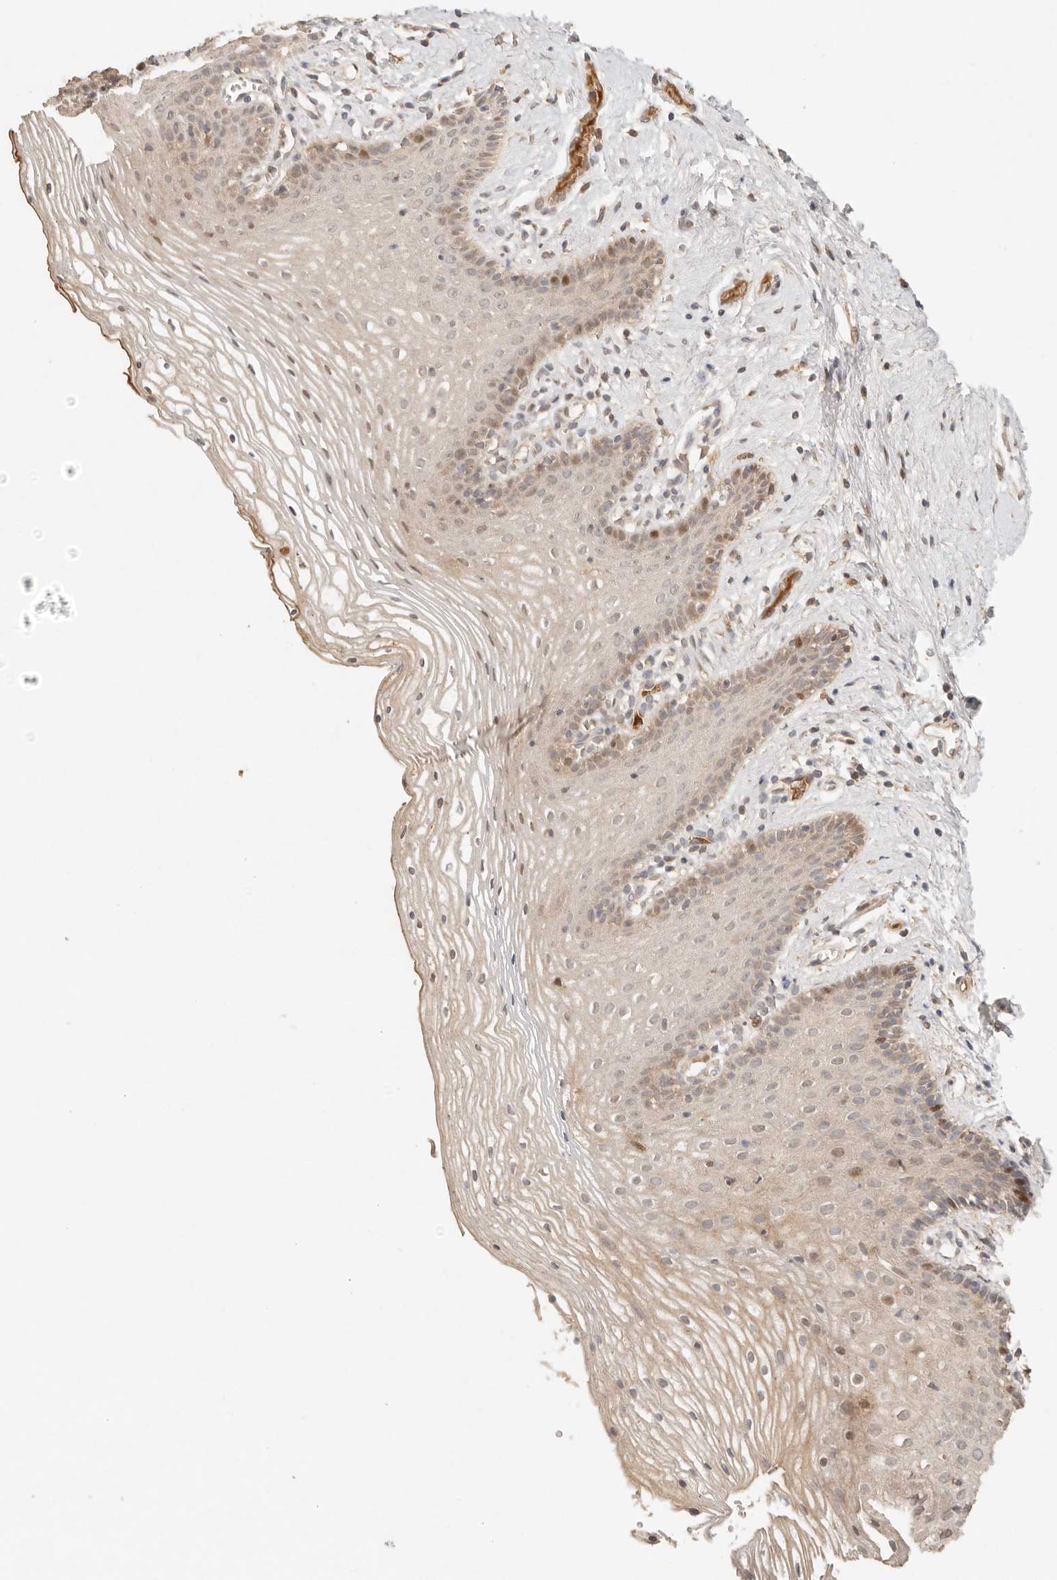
{"staining": {"intensity": "moderate", "quantity": ">75%", "location": "cytoplasmic/membranous,nuclear"}, "tissue": "vagina", "cell_type": "Squamous epithelial cells", "image_type": "normal", "snomed": [{"axis": "morphology", "description": "Normal tissue, NOS"}, {"axis": "topography", "description": "Vagina"}], "caption": "Immunohistochemistry staining of benign vagina, which displays medium levels of moderate cytoplasmic/membranous,nuclear positivity in approximately >75% of squamous epithelial cells indicating moderate cytoplasmic/membranous,nuclear protein expression. The staining was performed using DAB (brown) for protein detection and nuclei were counterstained in hematoxylin (blue).", "gene": "PHLDA3", "patient": {"sex": "female", "age": 32}}